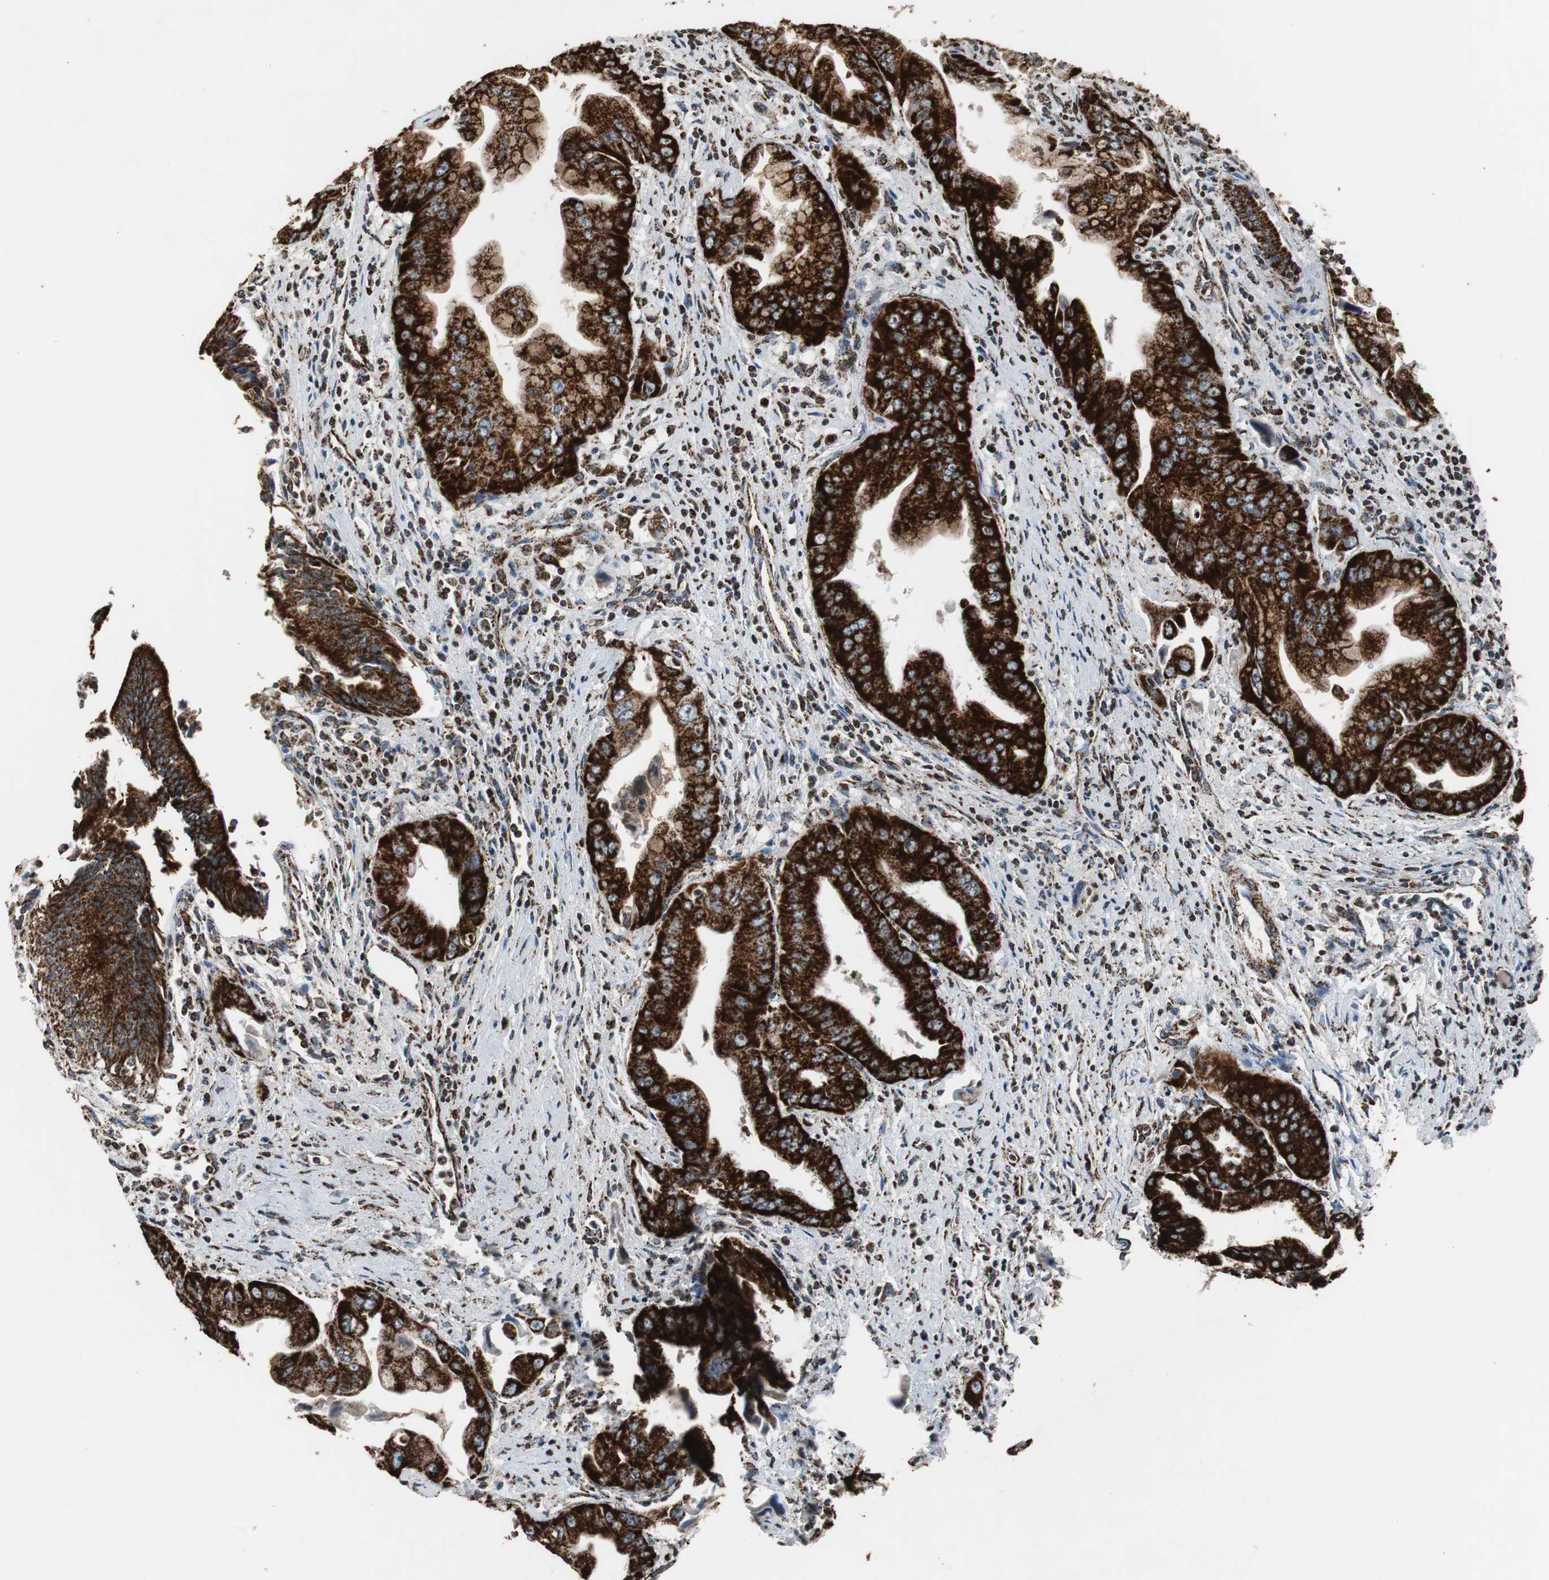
{"staining": {"intensity": "strong", "quantity": ">75%", "location": "cytoplasmic/membranous"}, "tissue": "pancreatic cancer", "cell_type": "Tumor cells", "image_type": "cancer", "snomed": [{"axis": "morphology", "description": "Adenocarcinoma, NOS"}, {"axis": "topography", "description": "Pancreas"}], "caption": "Protein staining reveals strong cytoplasmic/membranous expression in approximately >75% of tumor cells in adenocarcinoma (pancreatic). (Stains: DAB (3,3'-diaminobenzidine) in brown, nuclei in blue, Microscopy: brightfield microscopy at high magnification).", "gene": "HSPA9", "patient": {"sex": "male", "age": 59}}